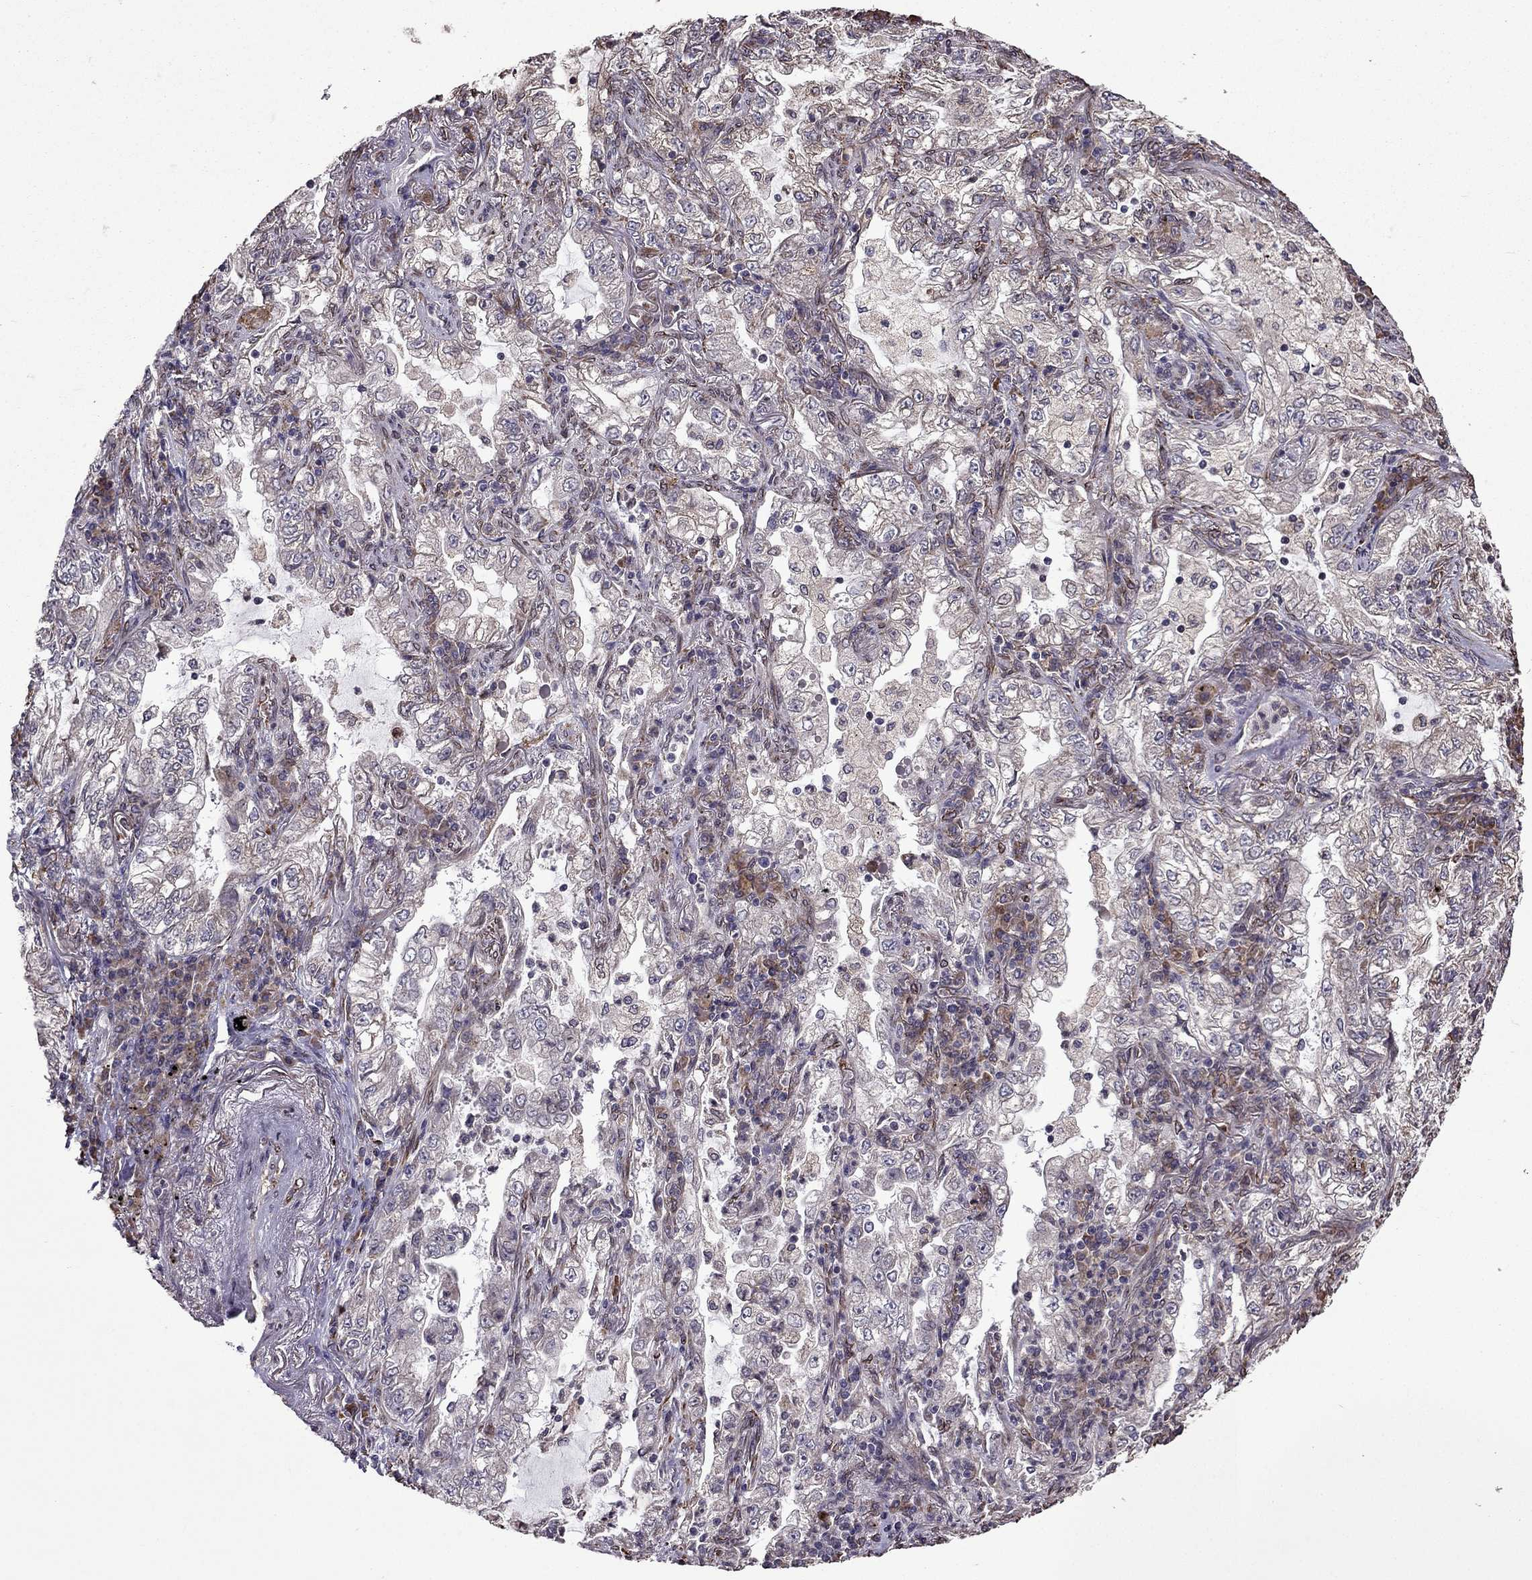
{"staining": {"intensity": "negative", "quantity": "none", "location": "none"}, "tissue": "lung cancer", "cell_type": "Tumor cells", "image_type": "cancer", "snomed": [{"axis": "morphology", "description": "Adenocarcinoma, NOS"}, {"axis": "topography", "description": "Lung"}], "caption": "The photomicrograph exhibits no significant staining in tumor cells of lung adenocarcinoma.", "gene": "IKBIP", "patient": {"sex": "female", "age": 73}}